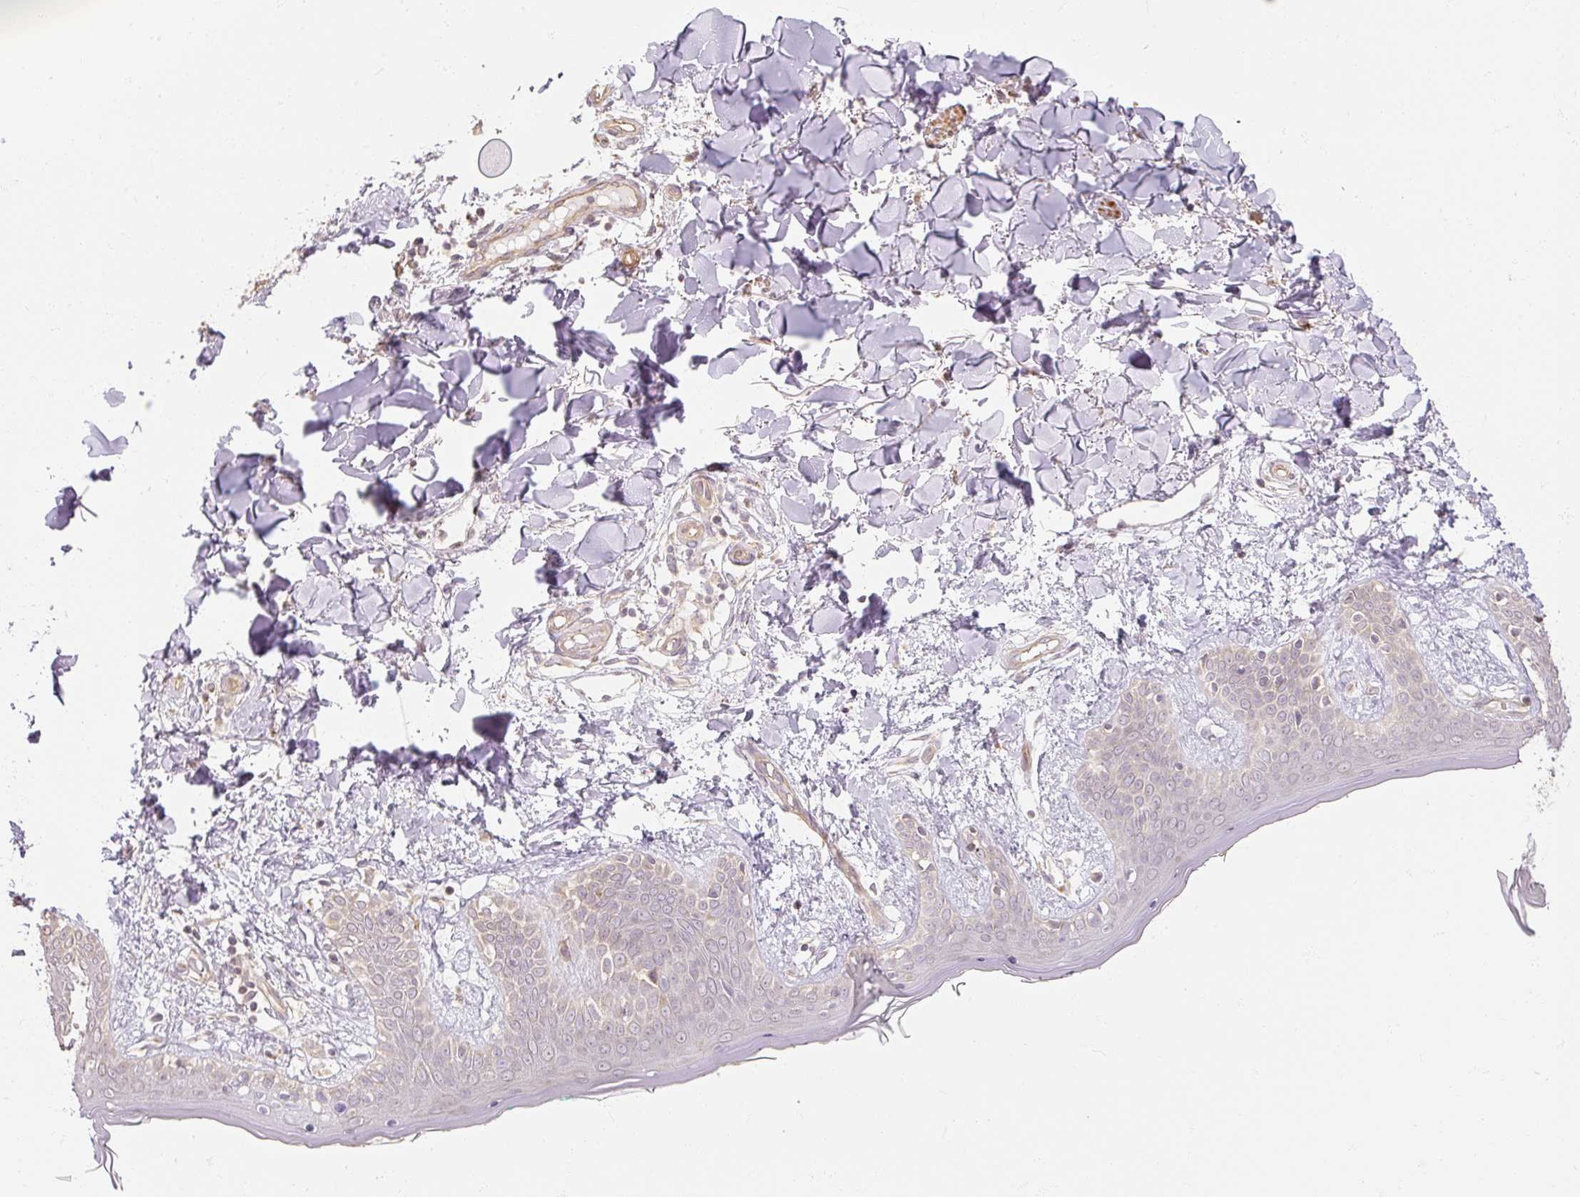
{"staining": {"intensity": "moderate", "quantity": "25%-75%", "location": "cytoplasmic/membranous"}, "tissue": "skin", "cell_type": "Fibroblasts", "image_type": "normal", "snomed": [{"axis": "morphology", "description": "Normal tissue, NOS"}, {"axis": "topography", "description": "Skin"}], "caption": "A brown stain highlights moderate cytoplasmic/membranous staining of a protein in fibroblasts of benign human skin.", "gene": "RB1CC1", "patient": {"sex": "female", "age": 34}}